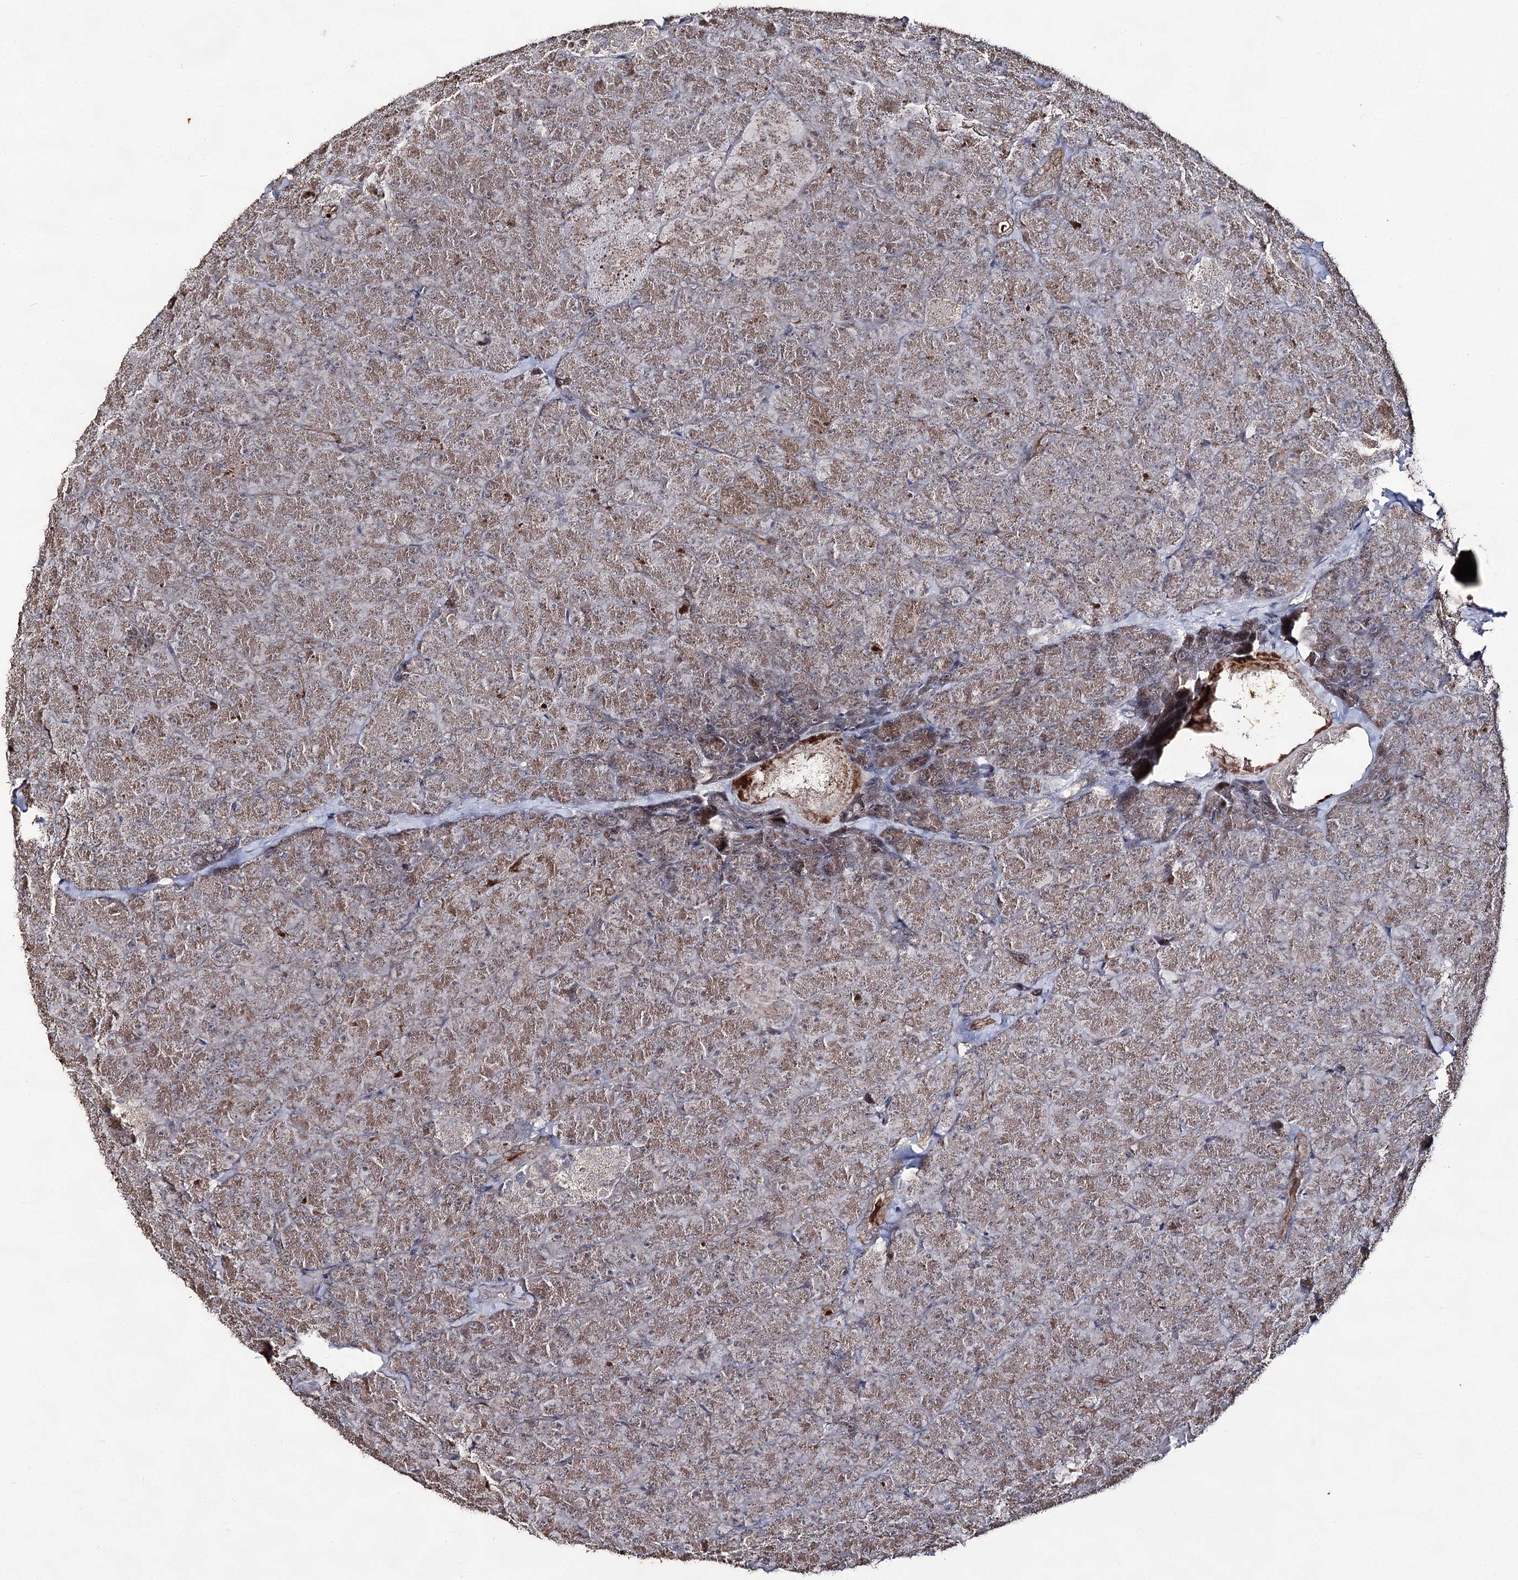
{"staining": {"intensity": "moderate", "quantity": ">75%", "location": "cytoplasmic/membranous"}, "tissue": "pancreas", "cell_type": "Exocrine glandular cells", "image_type": "normal", "snomed": [{"axis": "morphology", "description": "Normal tissue, NOS"}, {"axis": "topography", "description": "Pancreas"}], "caption": "There is medium levels of moderate cytoplasmic/membranous positivity in exocrine glandular cells of benign pancreas, as demonstrated by immunohistochemical staining (brown color).", "gene": "ACTR6", "patient": {"sex": "male", "age": 36}}